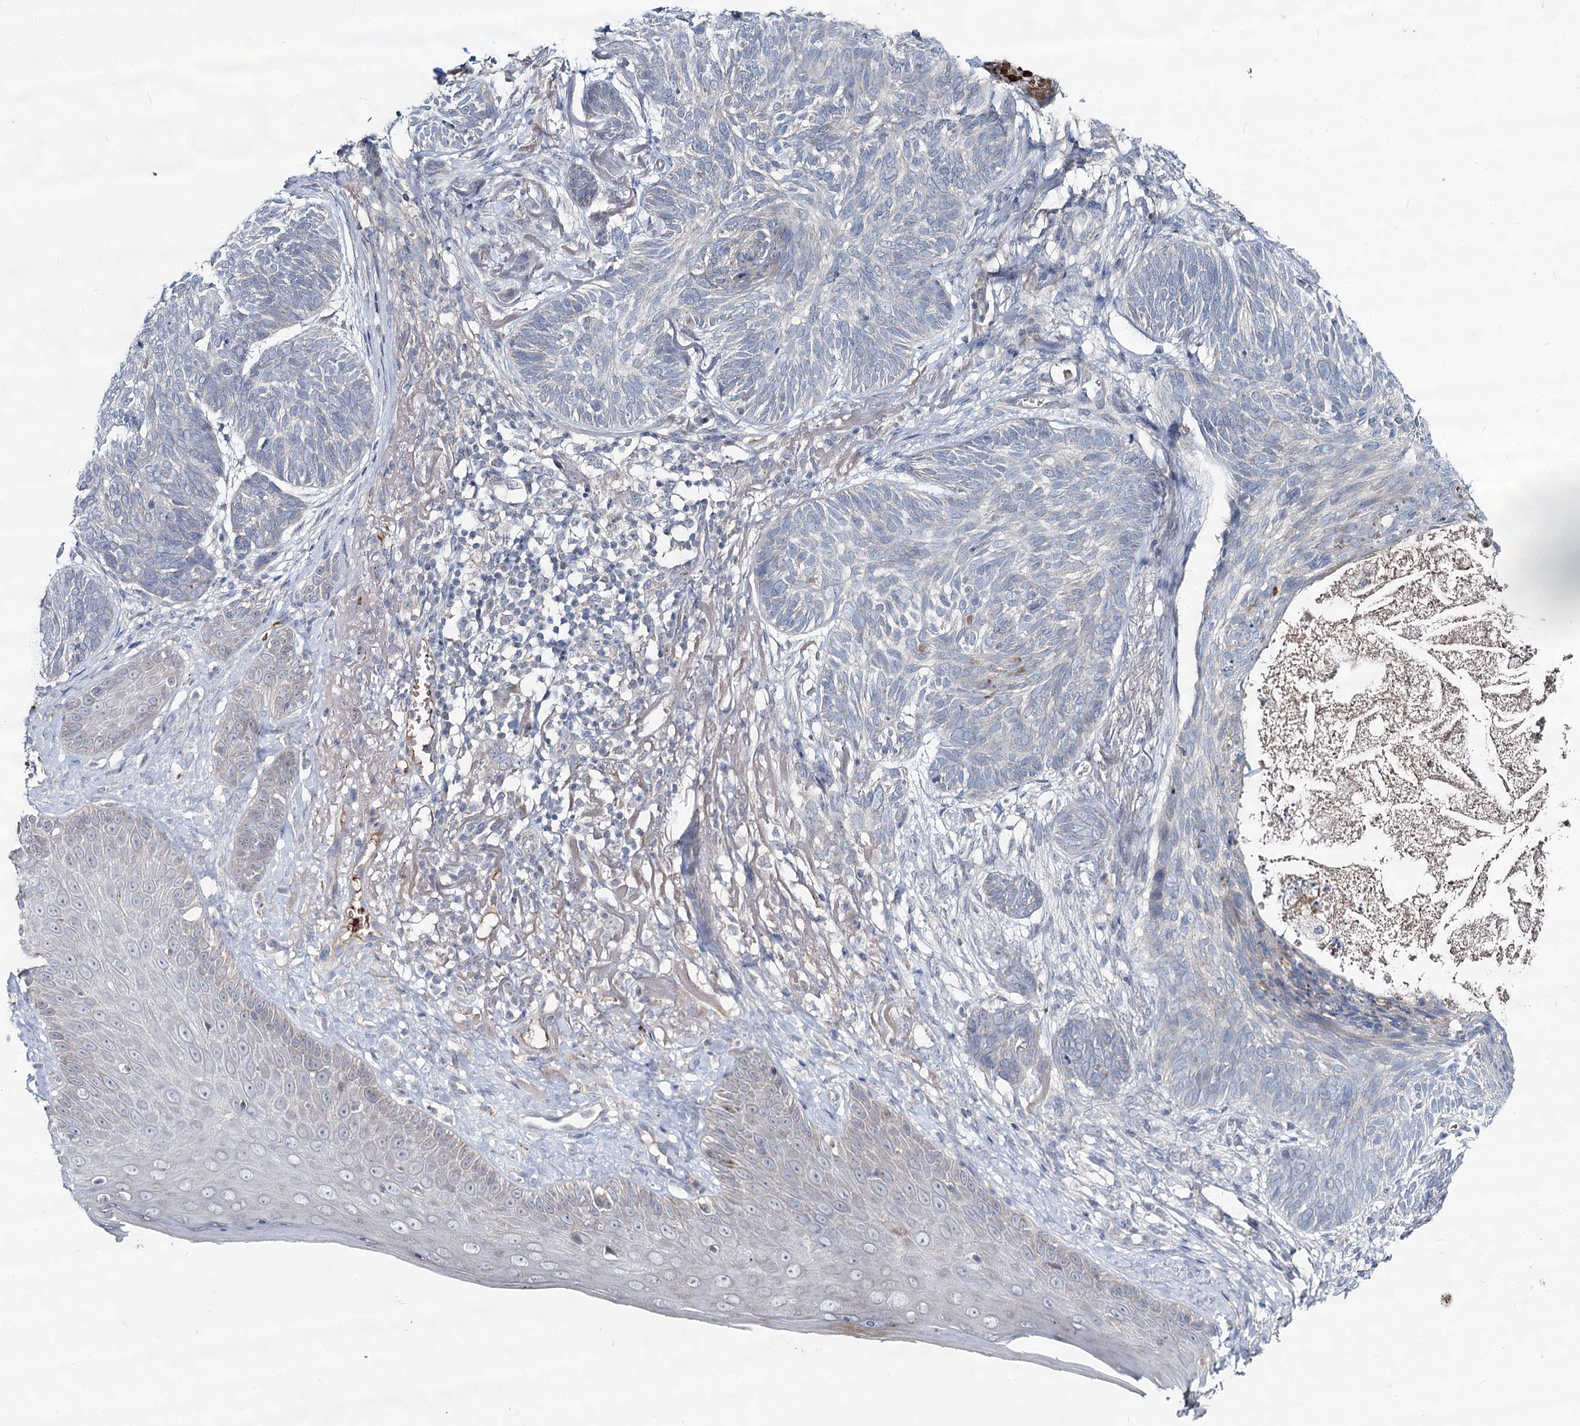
{"staining": {"intensity": "negative", "quantity": "none", "location": "none"}, "tissue": "skin cancer", "cell_type": "Tumor cells", "image_type": "cancer", "snomed": [{"axis": "morphology", "description": "Normal tissue, NOS"}, {"axis": "morphology", "description": "Basal cell carcinoma"}, {"axis": "topography", "description": "Skin"}], "caption": "Image shows no significant protein expression in tumor cells of skin cancer. (Brightfield microscopy of DAB immunohistochemistry (IHC) at high magnification).", "gene": "RNF6", "patient": {"sex": "male", "age": 66}}